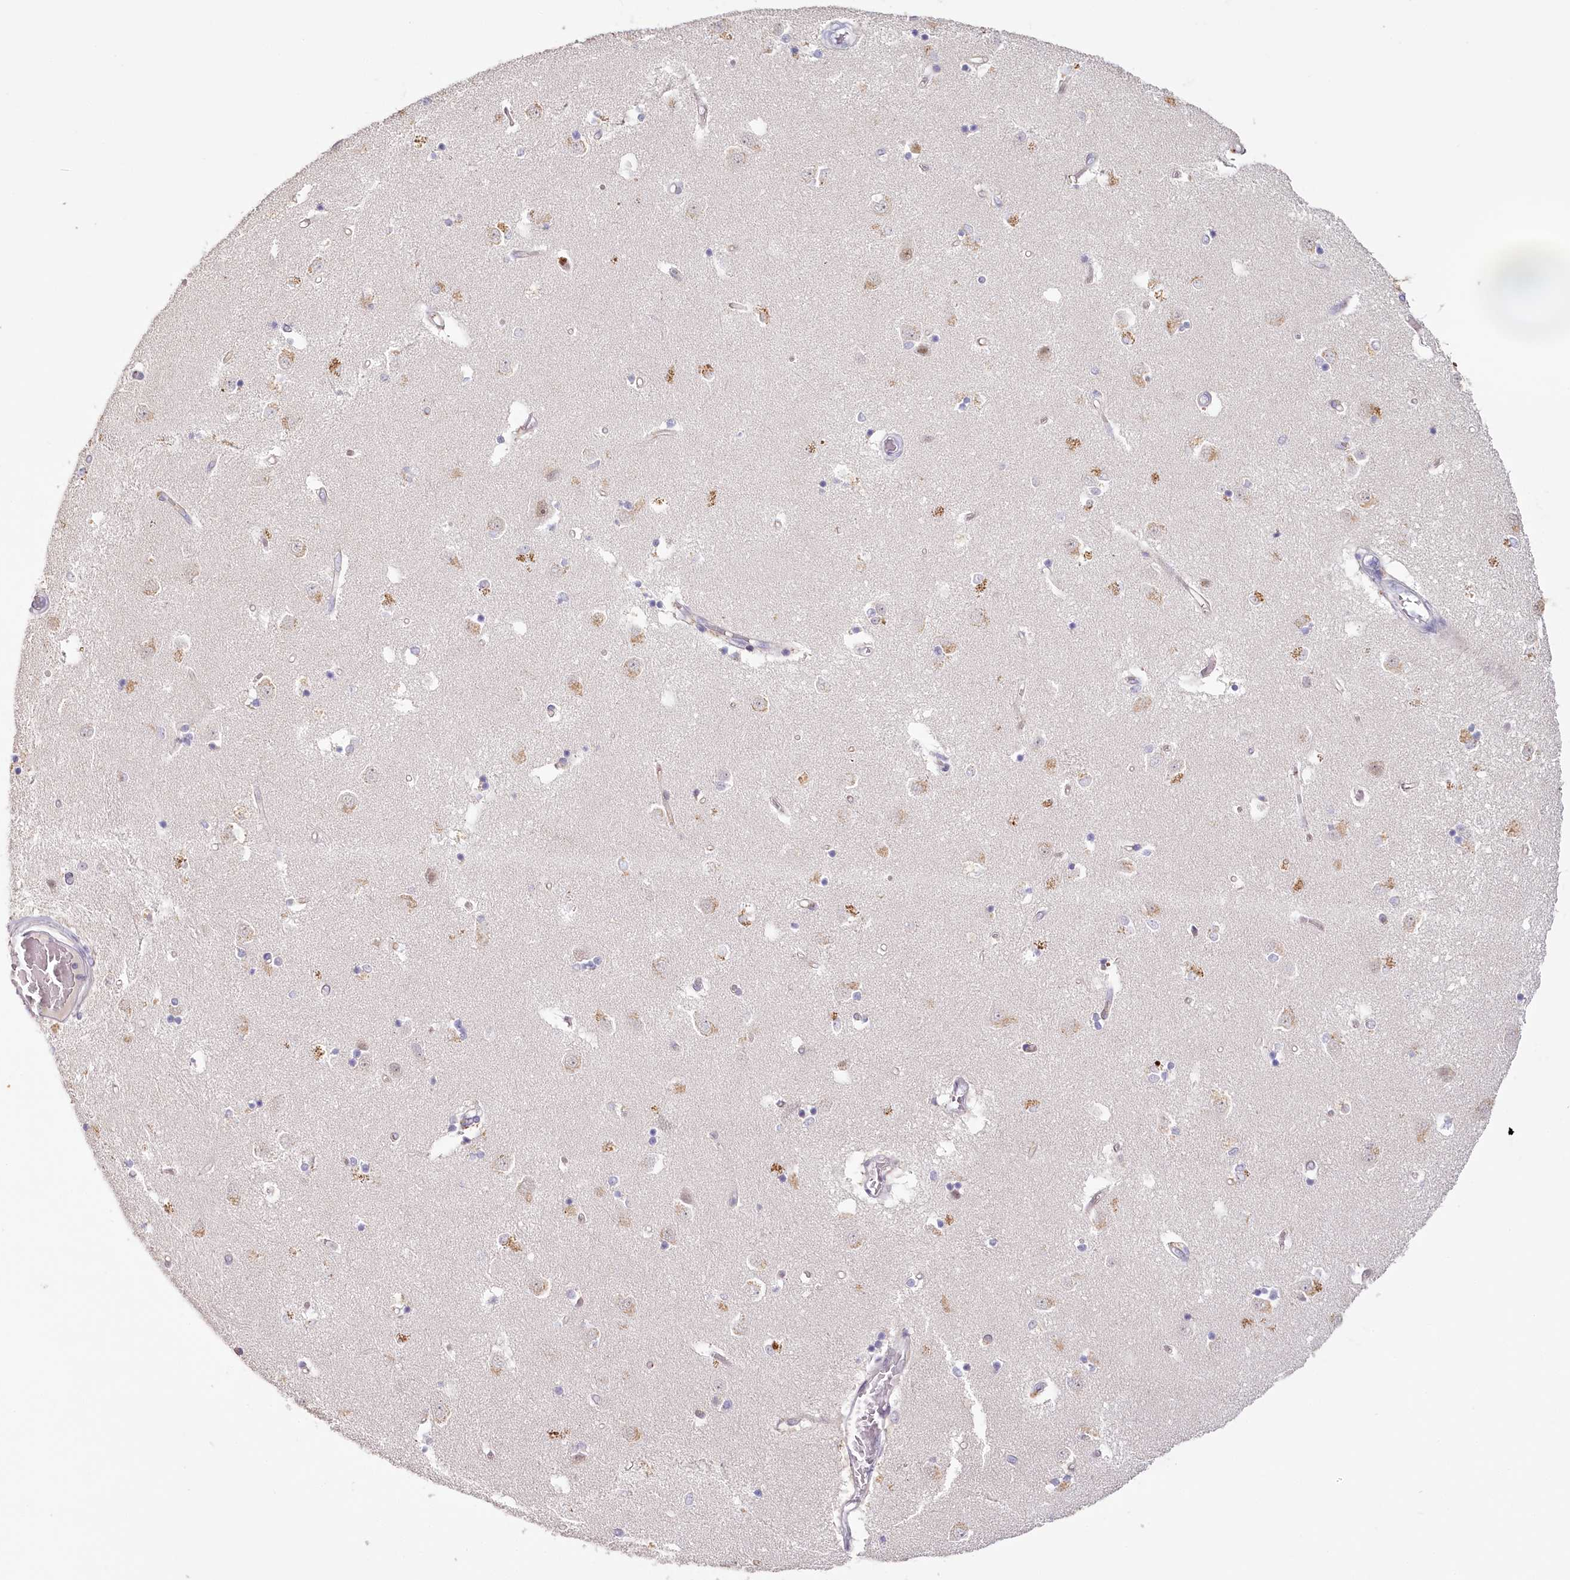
{"staining": {"intensity": "negative", "quantity": "none", "location": "none"}, "tissue": "caudate", "cell_type": "Glial cells", "image_type": "normal", "snomed": [{"axis": "morphology", "description": "Normal tissue, NOS"}, {"axis": "topography", "description": "Lateral ventricle wall"}], "caption": "Human caudate stained for a protein using IHC displays no positivity in glial cells.", "gene": "USP11", "patient": {"sex": "male", "age": 45}}